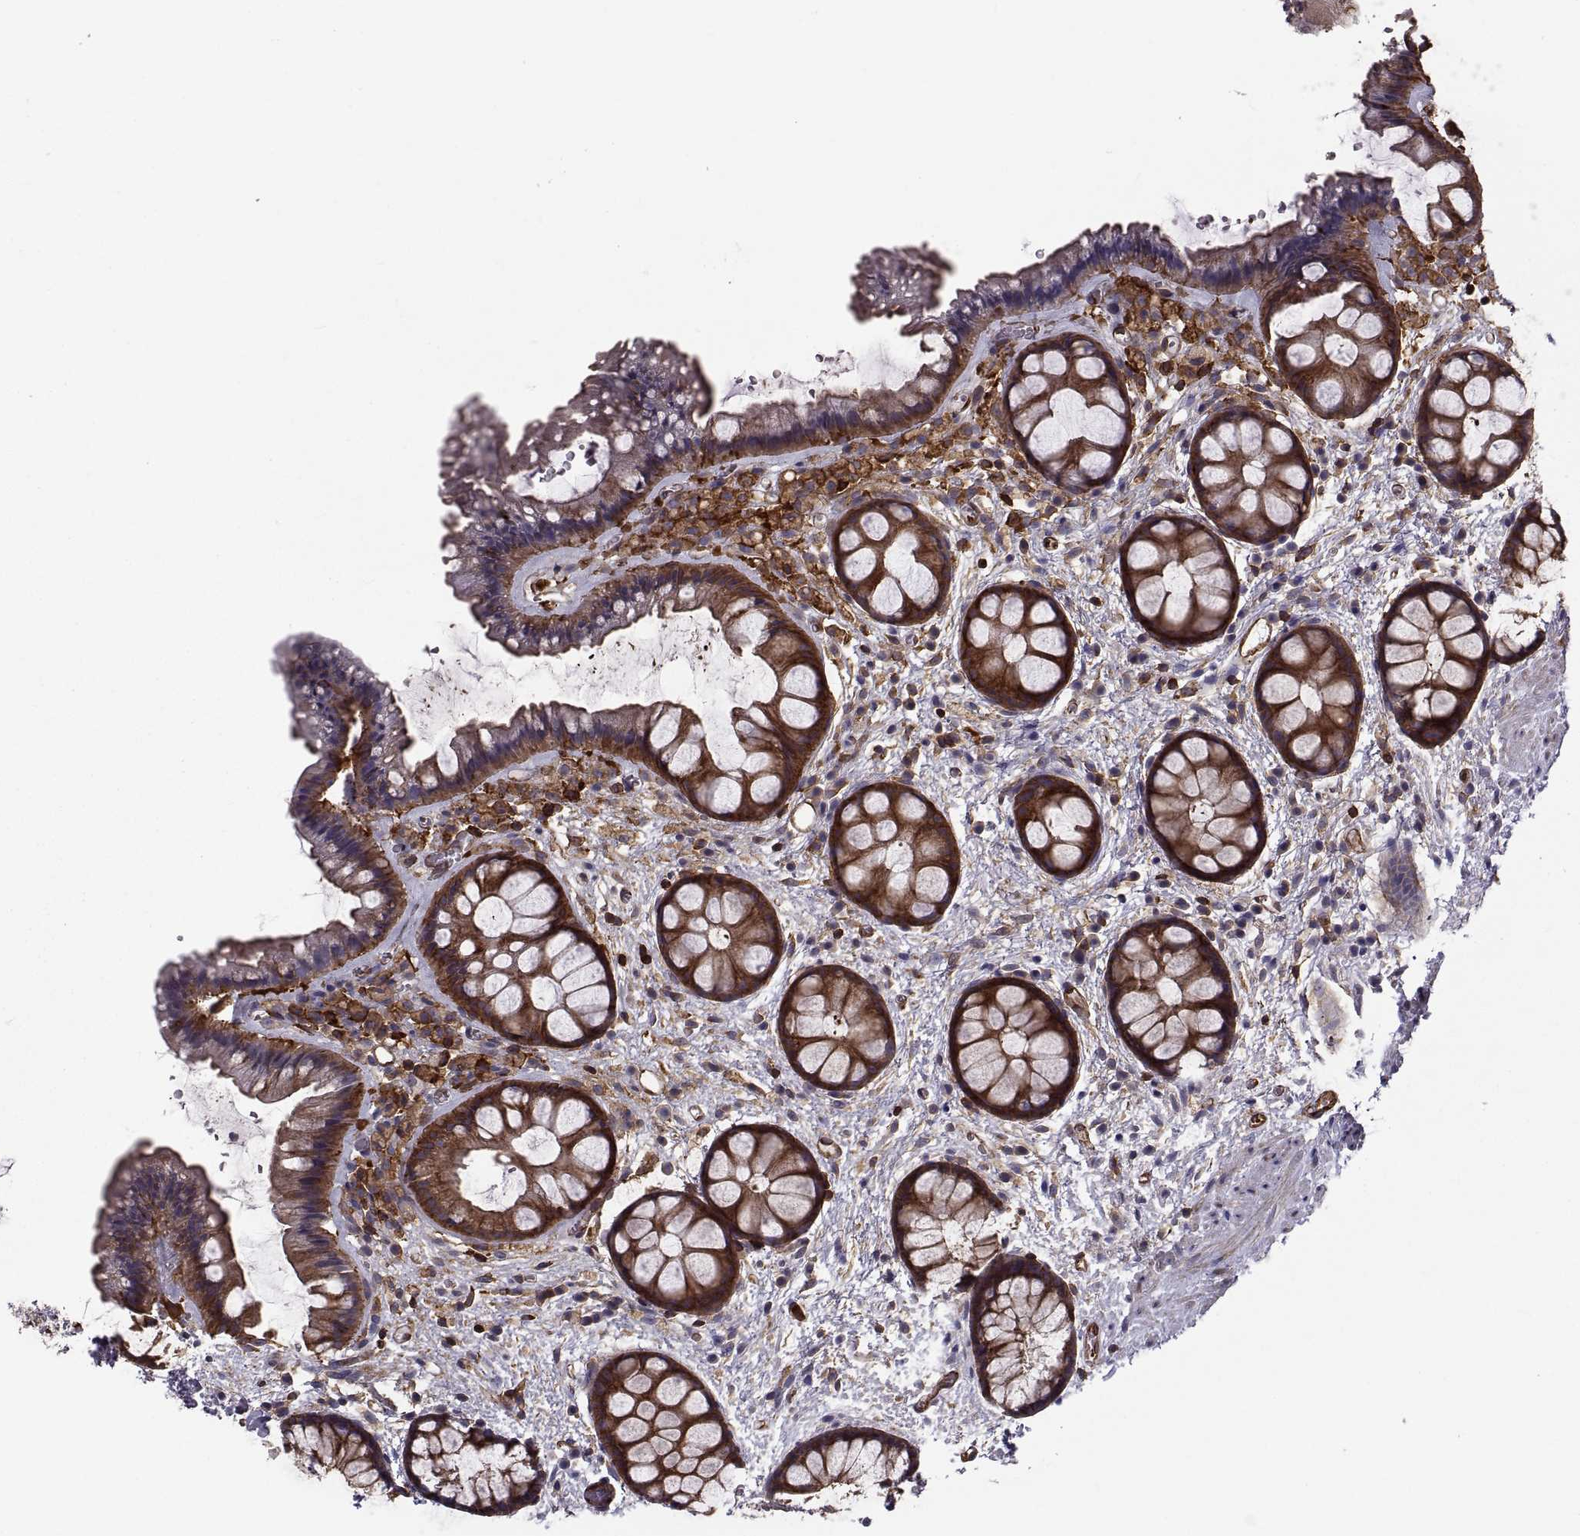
{"staining": {"intensity": "strong", "quantity": ">75%", "location": "cytoplasmic/membranous"}, "tissue": "rectum", "cell_type": "Glandular cells", "image_type": "normal", "snomed": [{"axis": "morphology", "description": "Normal tissue, NOS"}, {"axis": "topography", "description": "Rectum"}], "caption": "High-magnification brightfield microscopy of unremarkable rectum stained with DAB (brown) and counterstained with hematoxylin (blue). glandular cells exhibit strong cytoplasmic/membranous expression is seen in approximately>75% of cells. The staining is performed using DAB brown chromogen to label protein expression. The nuclei are counter-stained blue using hematoxylin.", "gene": "MYH9", "patient": {"sex": "female", "age": 62}}